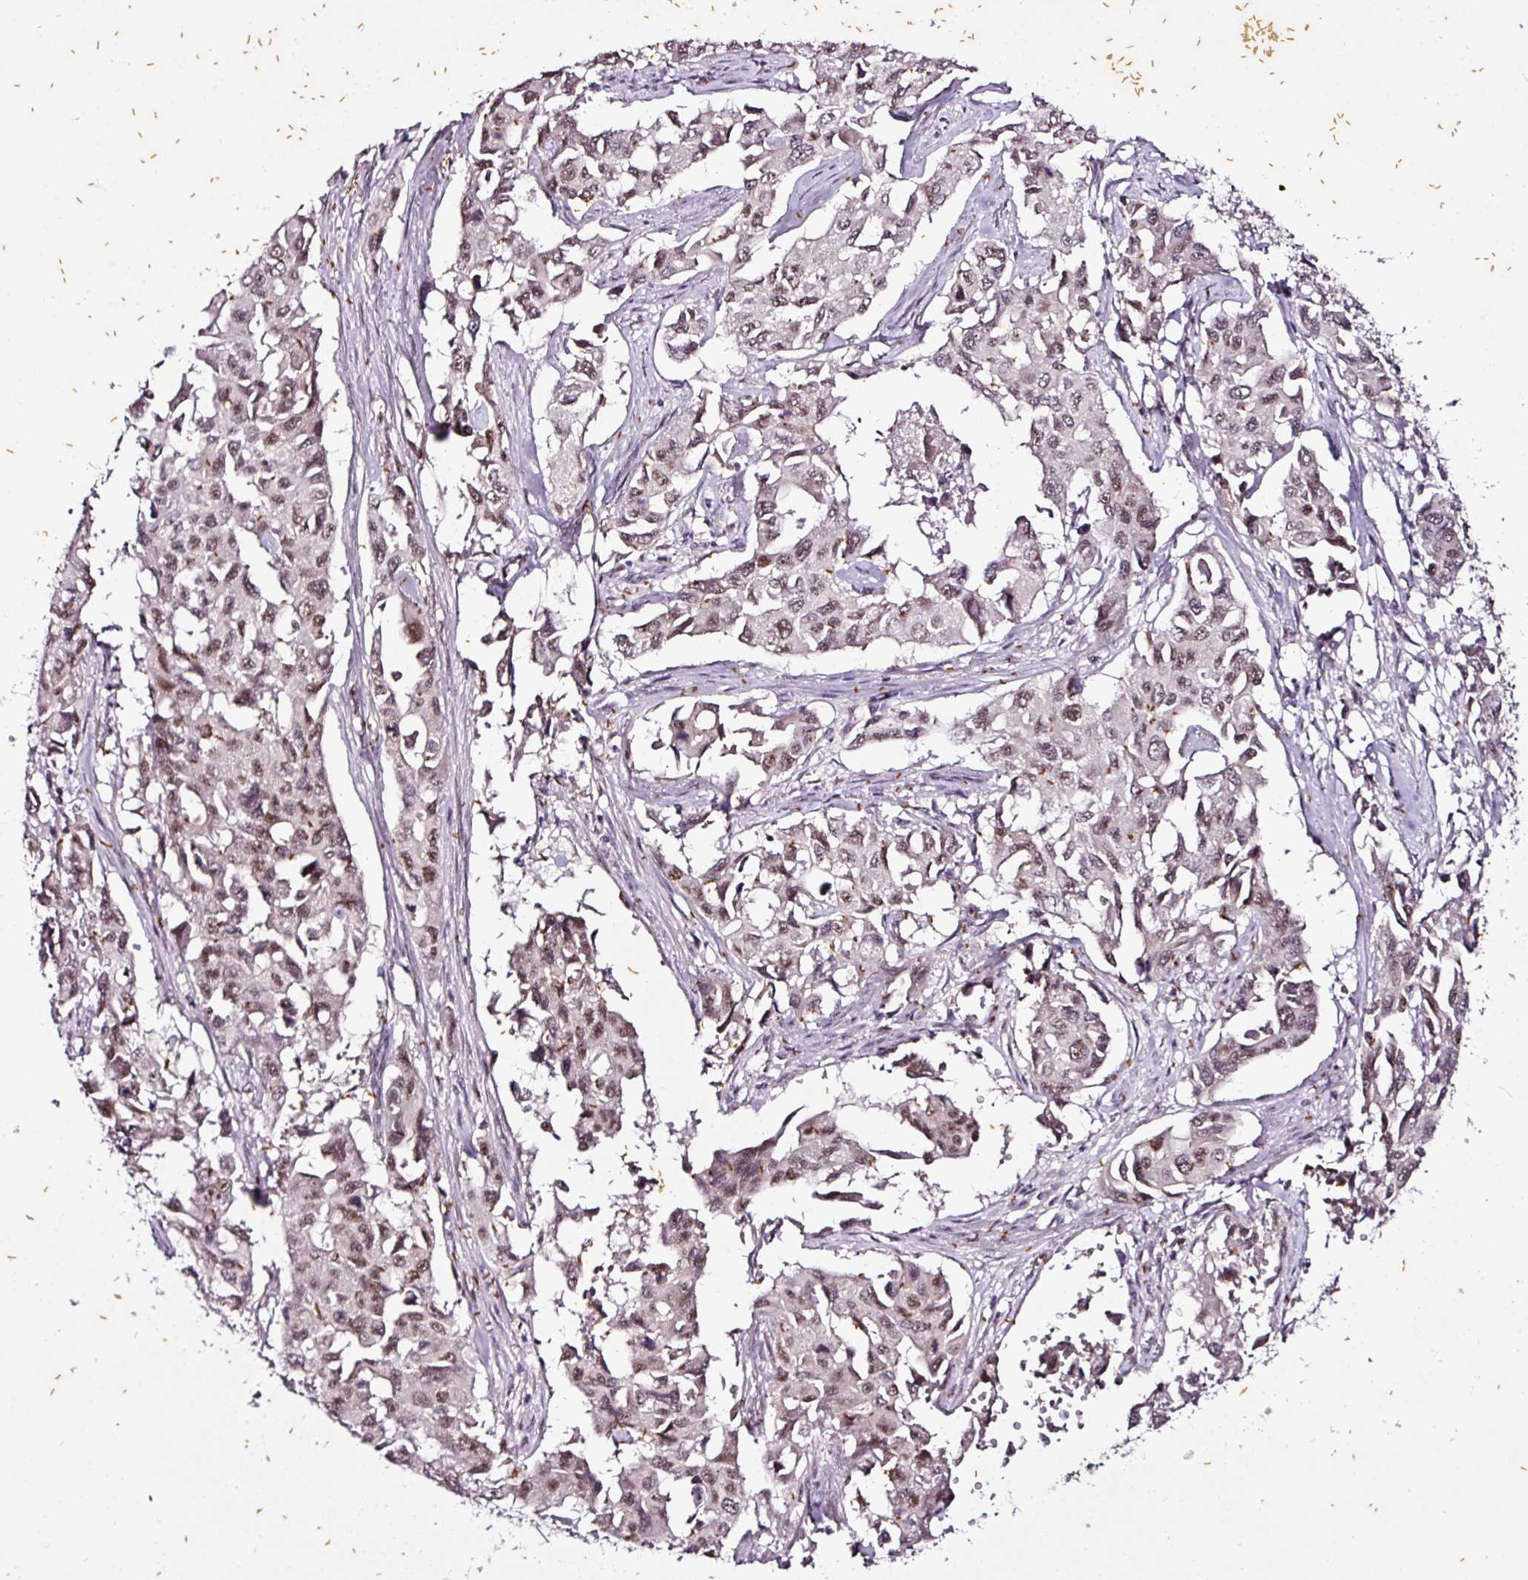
{"staining": {"intensity": "weak", "quantity": "25%-75%", "location": "nuclear"}, "tissue": "lung cancer", "cell_type": "Tumor cells", "image_type": "cancer", "snomed": [{"axis": "morphology", "description": "Adenocarcinoma, NOS"}, {"axis": "topography", "description": "Lung"}], "caption": "IHC (DAB (3,3'-diaminobenzidine)) staining of human adenocarcinoma (lung) reveals weak nuclear protein expression in about 25%-75% of tumor cells.", "gene": "KLF16", "patient": {"sex": "male", "age": 64}}